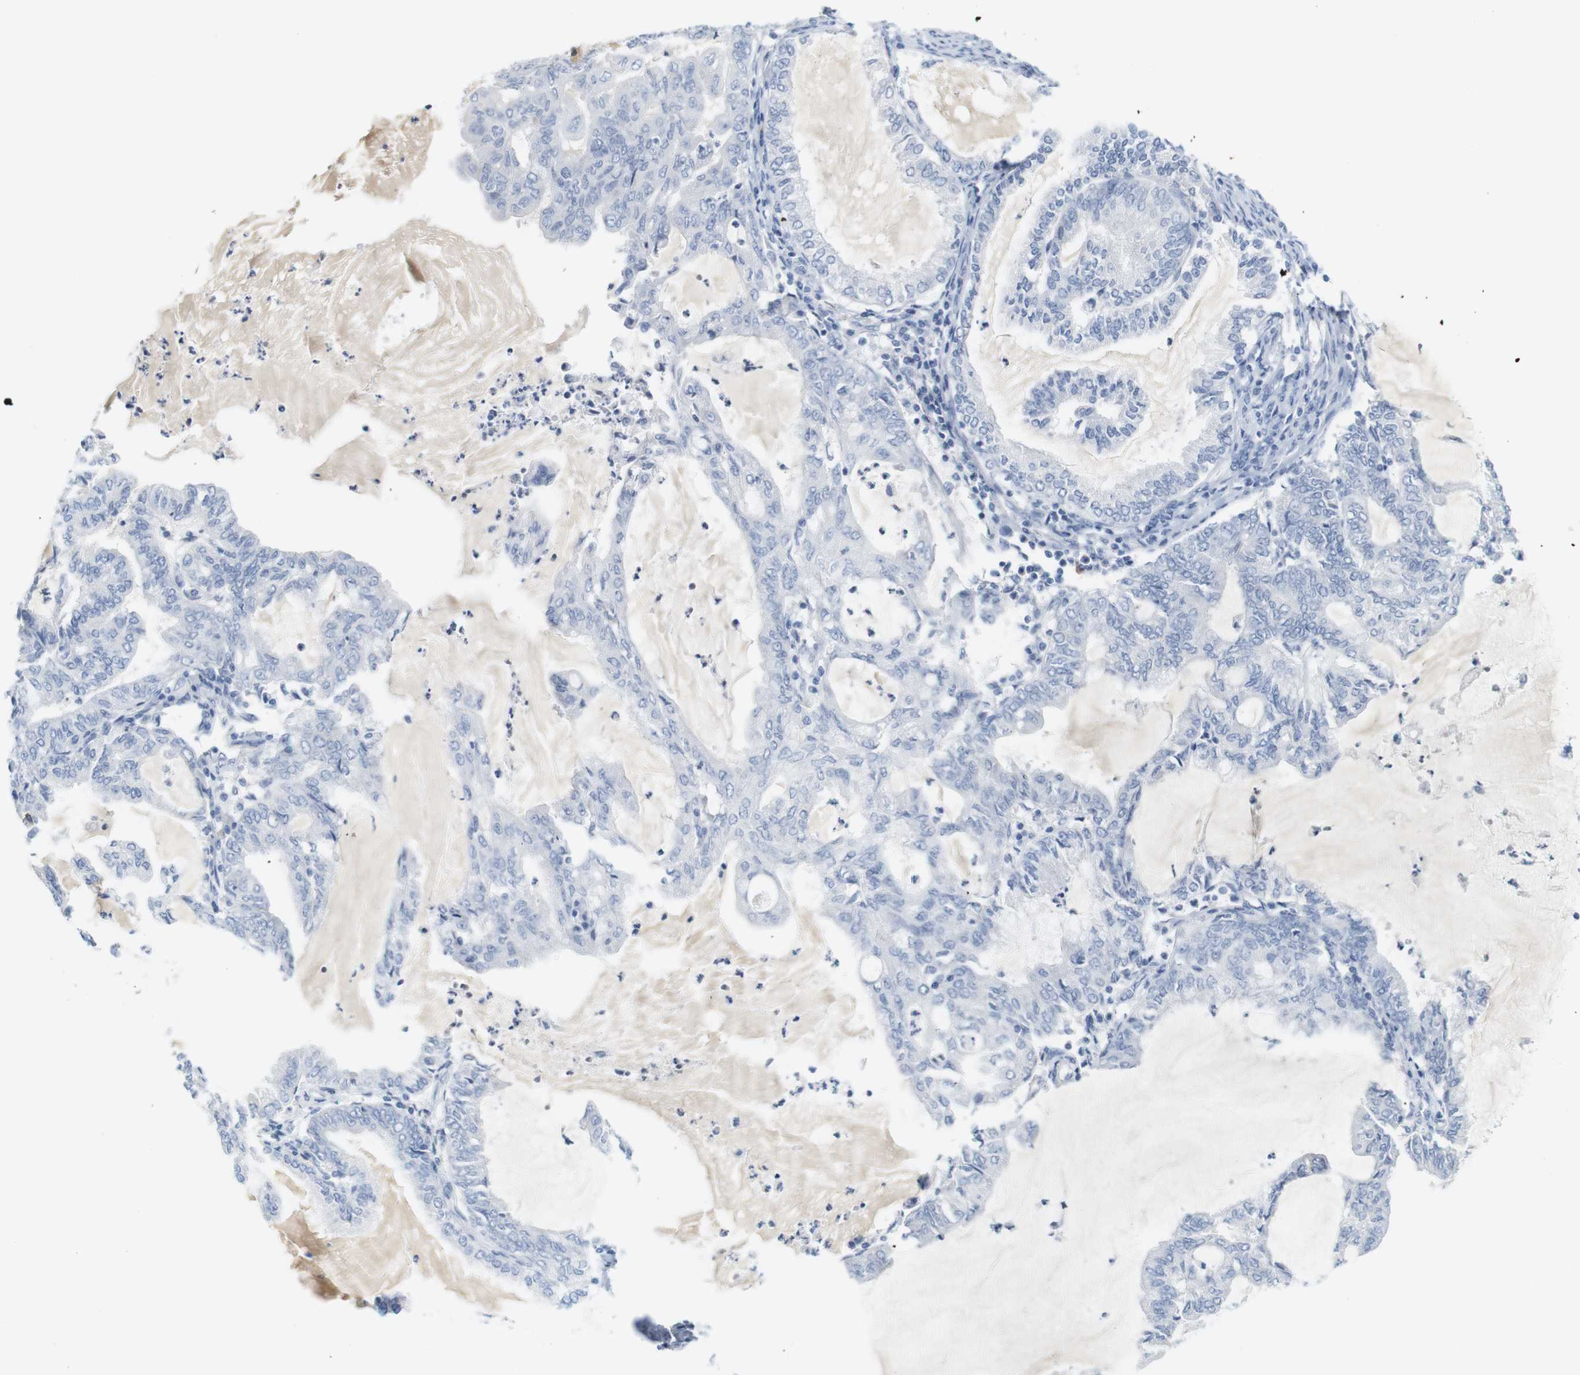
{"staining": {"intensity": "negative", "quantity": "none", "location": "none"}, "tissue": "endometrial cancer", "cell_type": "Tumor cells", "image_type": "cancer", "snomed": [{"axis": "morphology", "description": "Adenocarcinoma, NOS"}, {"axis": "topography", "description": "Endometrium"}], "caption": "This is an IHC photomicrograph of endometrial cancer (adenocarcinoma). There is no staining in tumor cells.", "gene": "RGS9", "patient": {"sex": "female", "age": 86}}